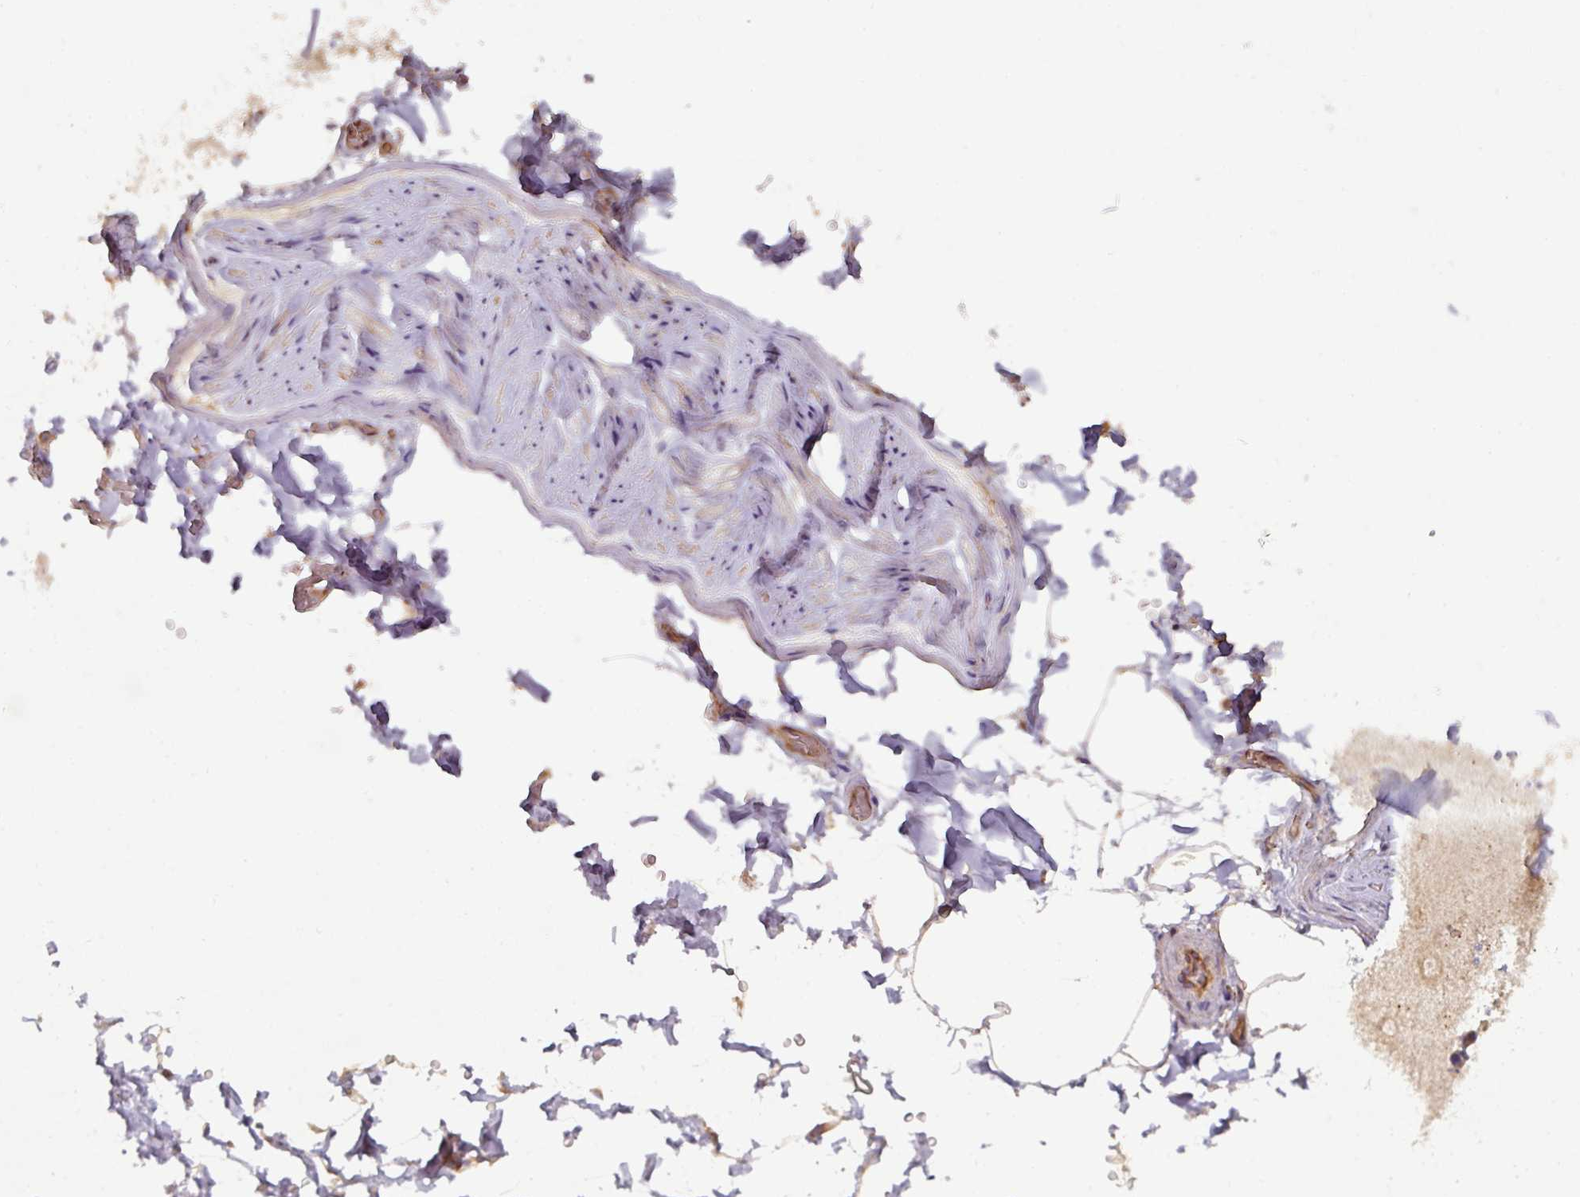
{"staining": {"intensity": "moderate", "quantity": ">75%", "location": "cytoplasmic/membranous"}, "tissue": "adipose tissue", "cell_type": "Adipocytes", "image_type": "normal", "snomed": [{"axis": "morphology", "description": "Normal tissue, NOS"}, {"axis": "topography", "description": "Vascular tissue"}, {"axis": "topography", "description": "Peripheral nerve tissue"}], "caption": "Benign adipose tissue exhibits moderate cytoplasmic/membranous expression in approximately >75% of adipocytes, visualized by immunohistochemistry. (Stains: DAB (3,3'-diaminobenzidine) in brown, nuclei in blue, Microscopy: brightfield microscopy at high magnification).", "gene": "DNAJC7", "patient": {"sex": "male", "age": 41}}